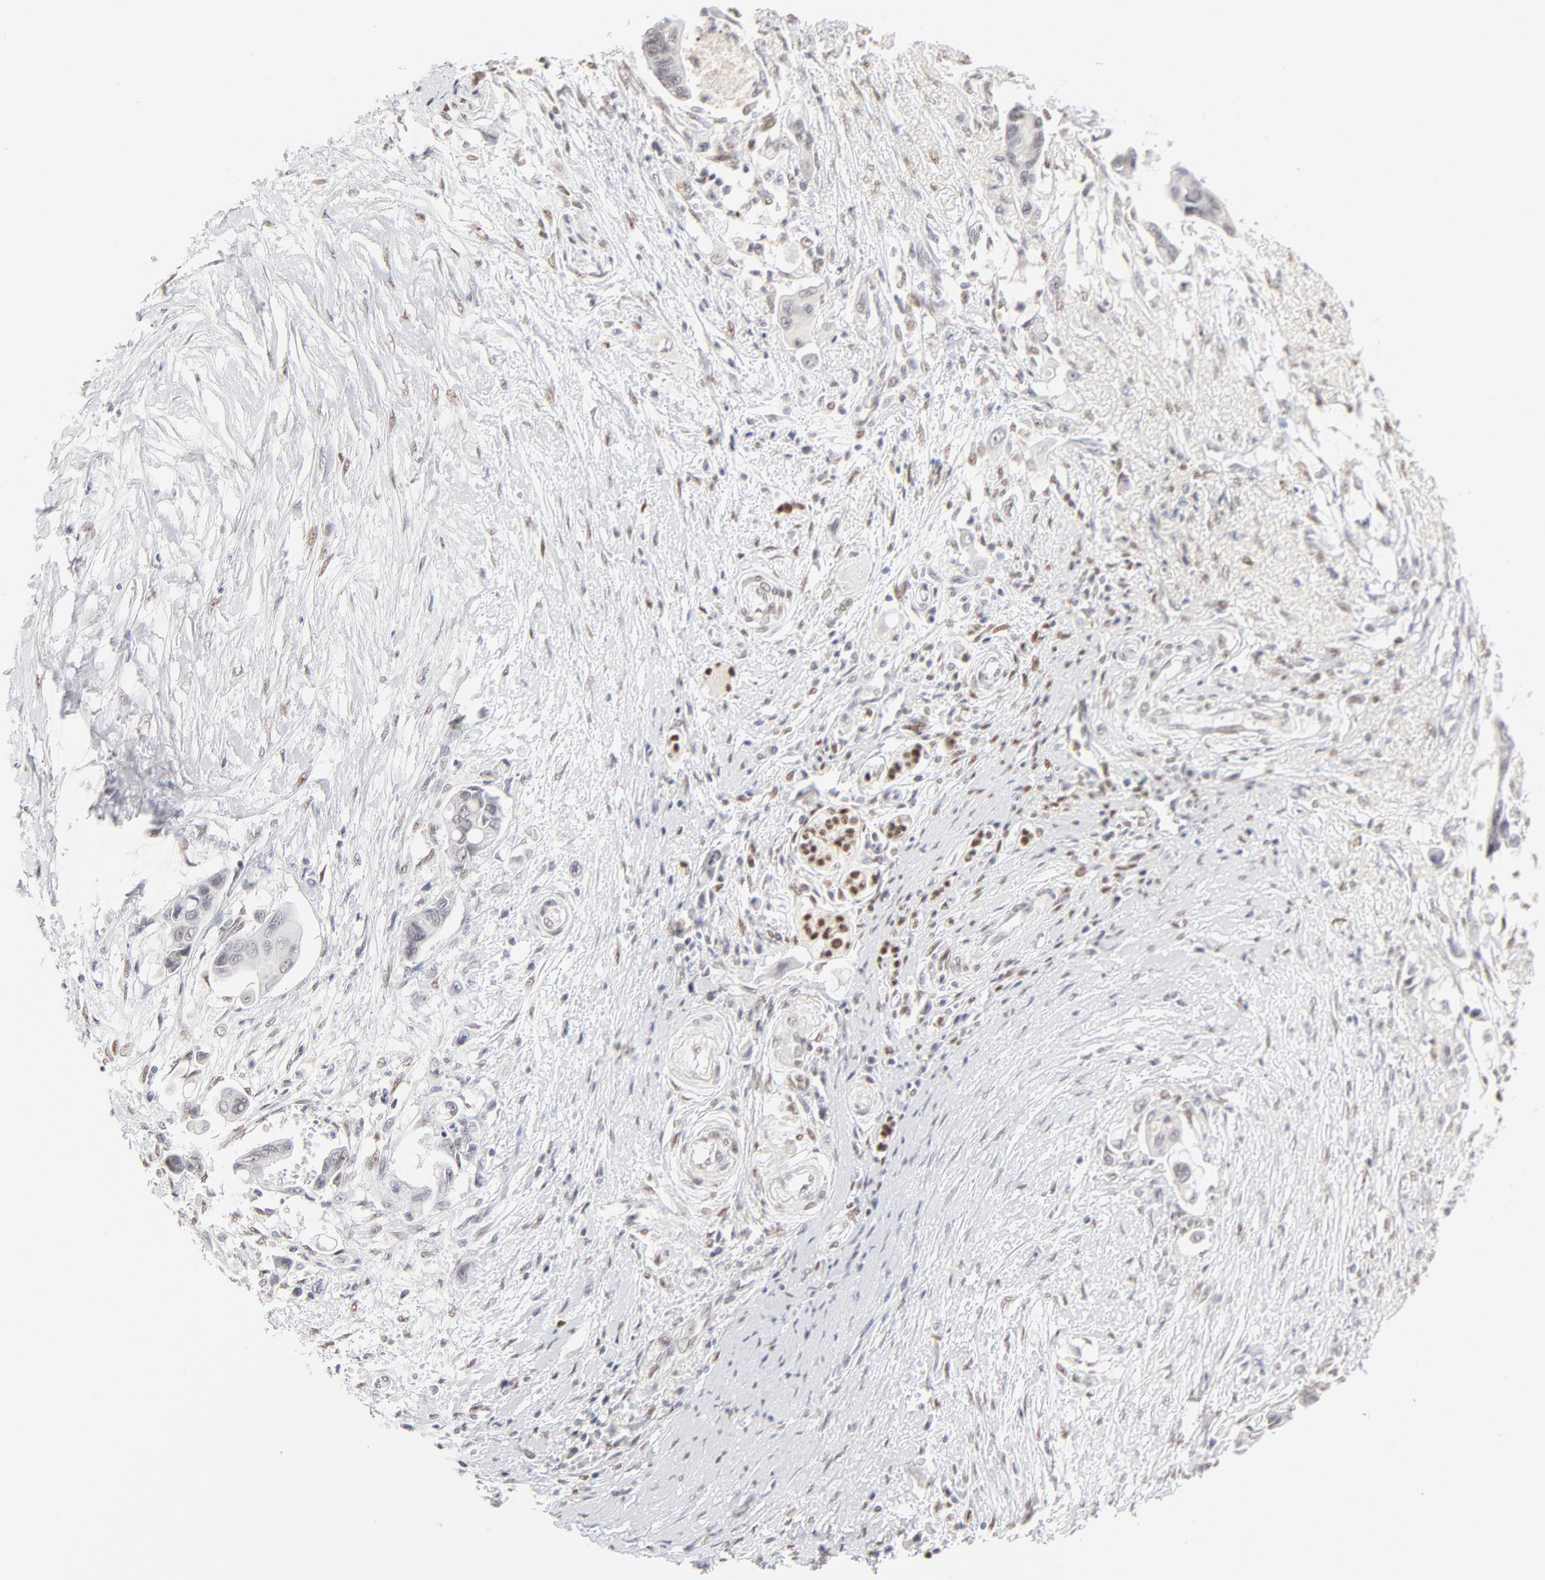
{"staining": {"intensity": "negative", "quantity": "none", "location": "none"}, "tissue": "pancreatic cancer", "cell_type": "Tumor cells", "image_type": "cancer", "snomed": [{"axis": "morphology", "description": "Adenocarcinoma, NOS"}, {"axis": "topography", "description": "Pancreas"}], "caption": "The IHC photomicrograph has no significant staining in tumor cells of pancreatic adenocarcinoma tissue.", "gene": "PBX3", "patient": {"sex": "female", "age": 70}}